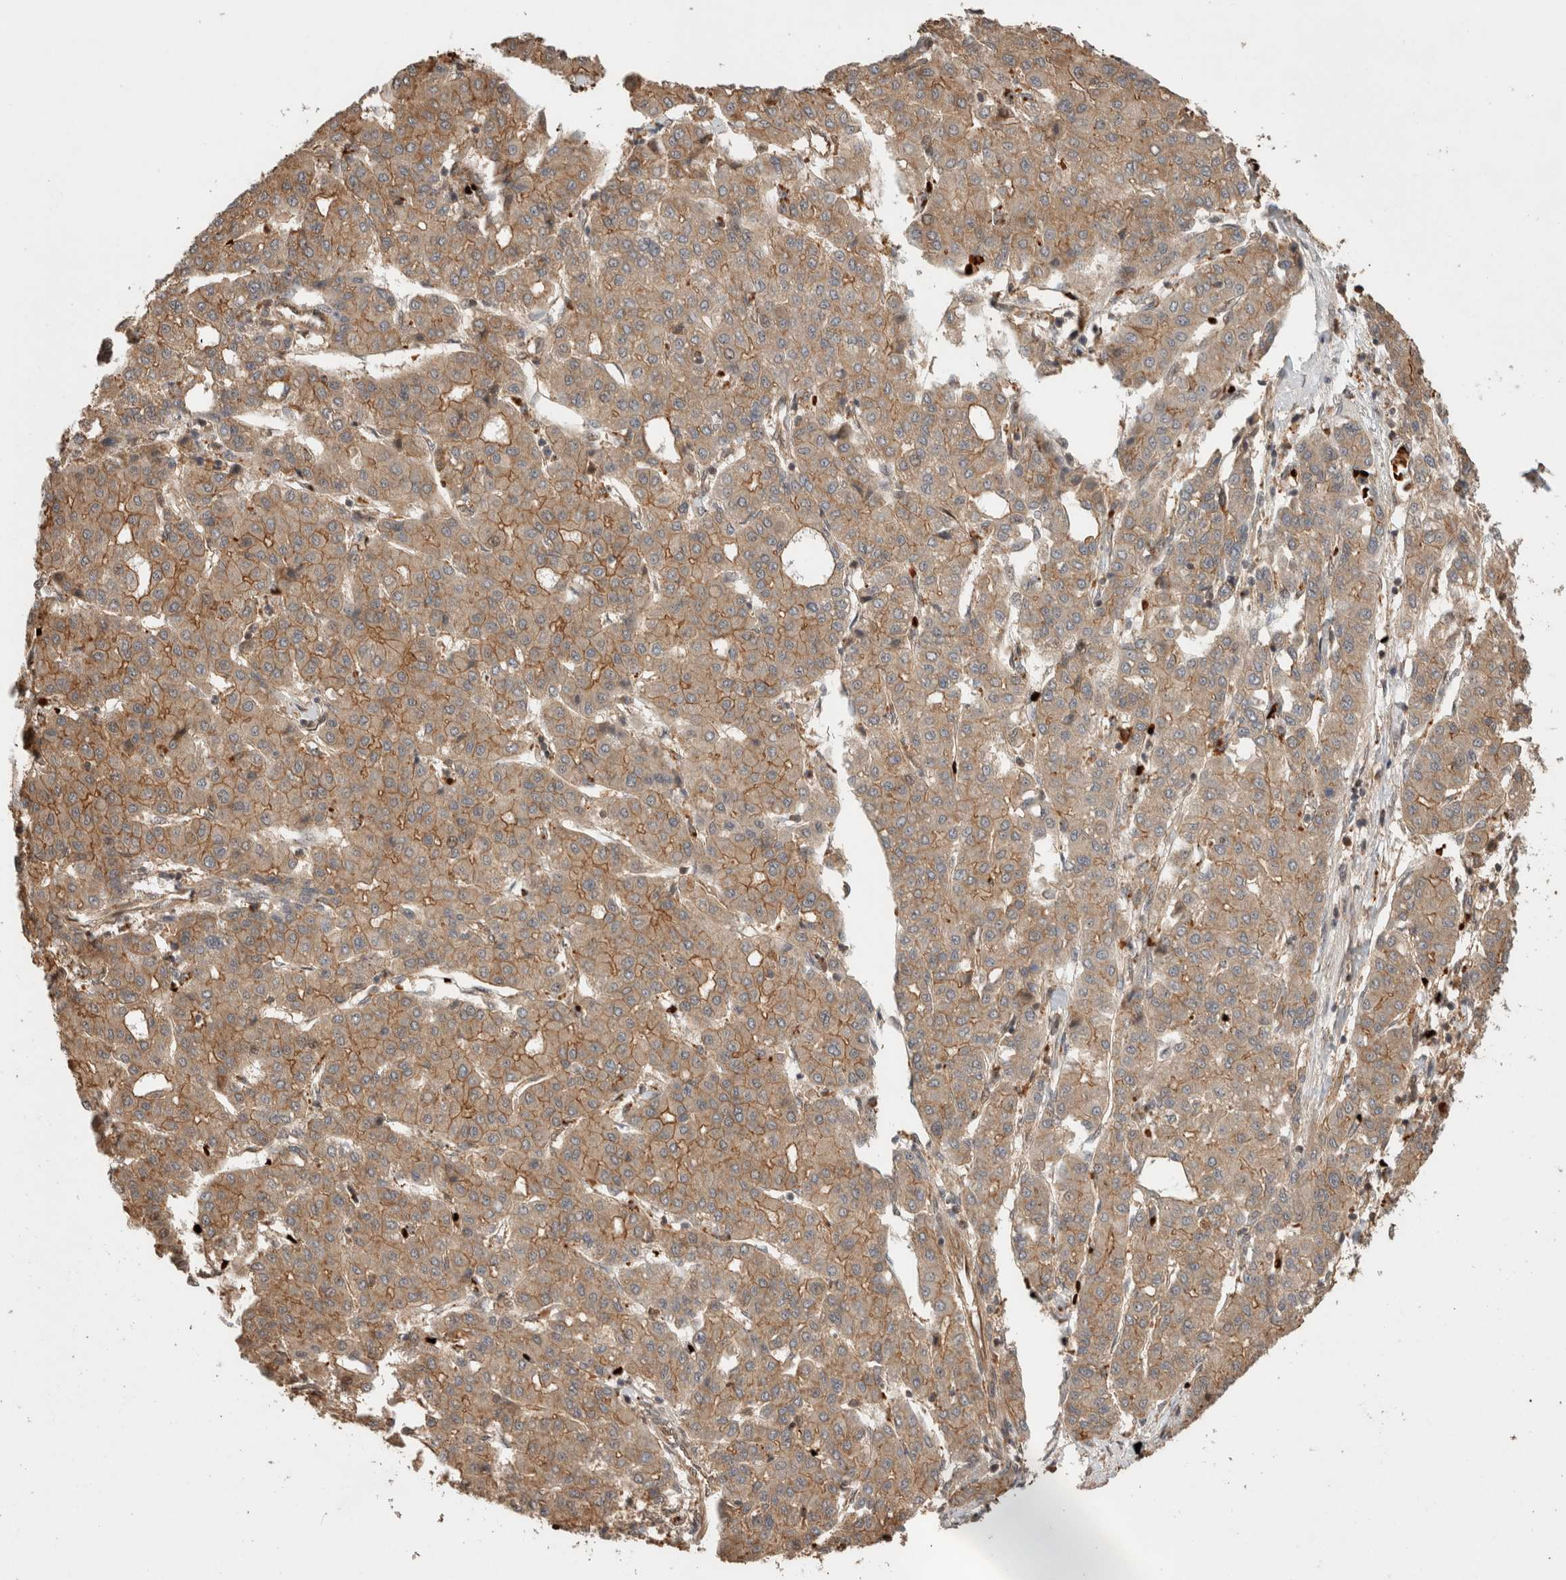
{"staining": {"intensity": "moderate", "quantity": ">75%", "location": "cytoplasmic/membranous"}, "tissue": "liver cancer", "cell_type": "Tumor cells", "image_type": "cancer", "snomed": [{"axis": "morphology", "description": "Carcinoma, Hepatocellular, NOS"}, {"axis": "topography", "description": "Liver"}], "caption": "IHC staining of liver hepatocellular carcinoma, which reveals medium levels of moderate cytoplasmic/membranous expression in about >75% of tumor cells indicating moderate cytoplasmic/membranous protein positivity. The staining was performed using DAB (brown) for protein detection and nuclei were counterstained in hematoxylin (blue).", "gene": "OTUD6B", "patient": {"sex": "male", "age": 65}}